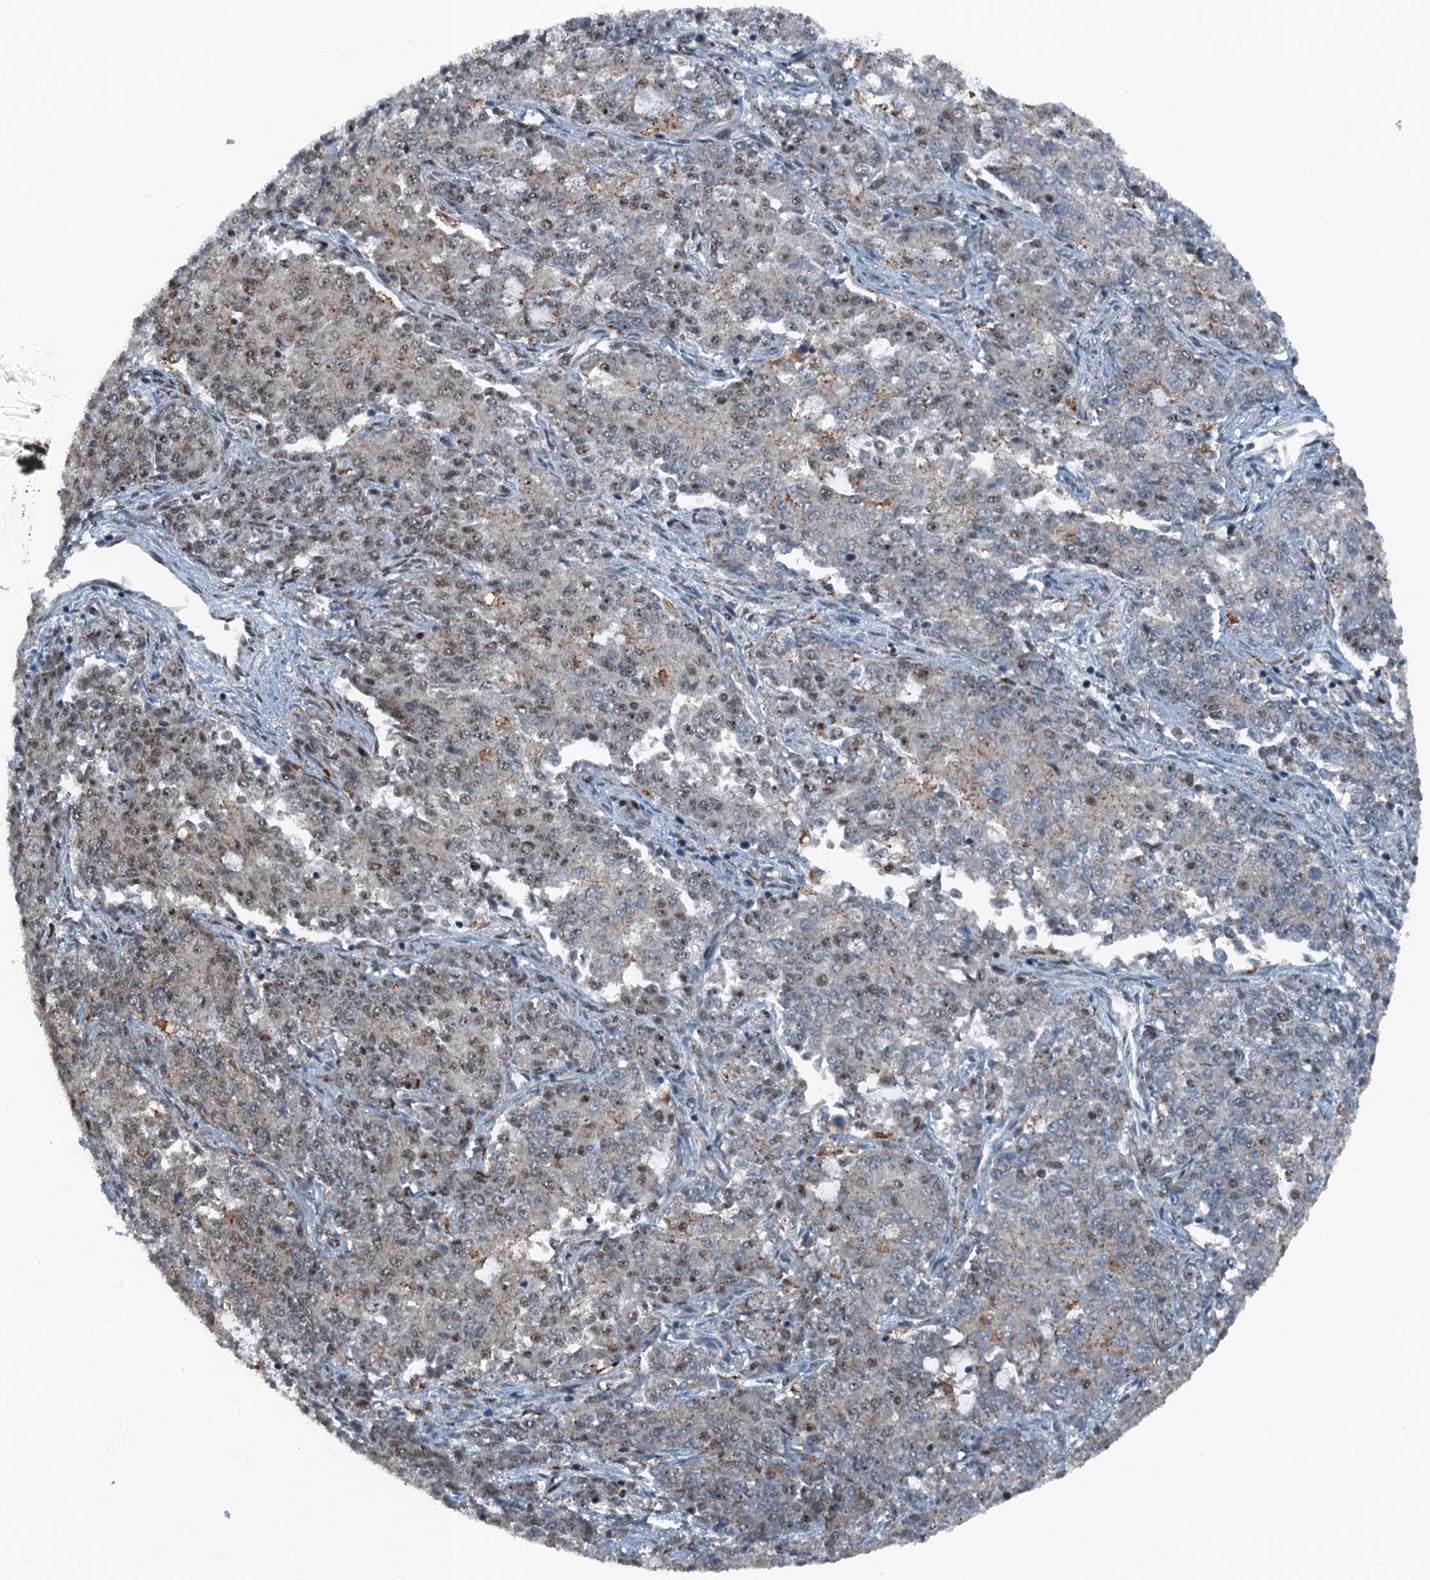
{"staining": {"intensity": "moderate", "quantity": "25%-75%", "location": "nuclear"}, "tissue": "endometrial cancer", "cell_type": "Tumor cells", "image_type": "cancer", "snomed": [{"axis": "morphology", "description": "Adenocarcinoma, NOS"}, {"axis": "topography", "description": "Endometrium"}], "caption": "This is an image of immunohistochemistry staining of endometrial cancer (adenocarcinoma), which shows moderate staining in the nuclear of tumor cells.", "gene": "BMERB1", "patient": {"sex": "female", "age": 50}}